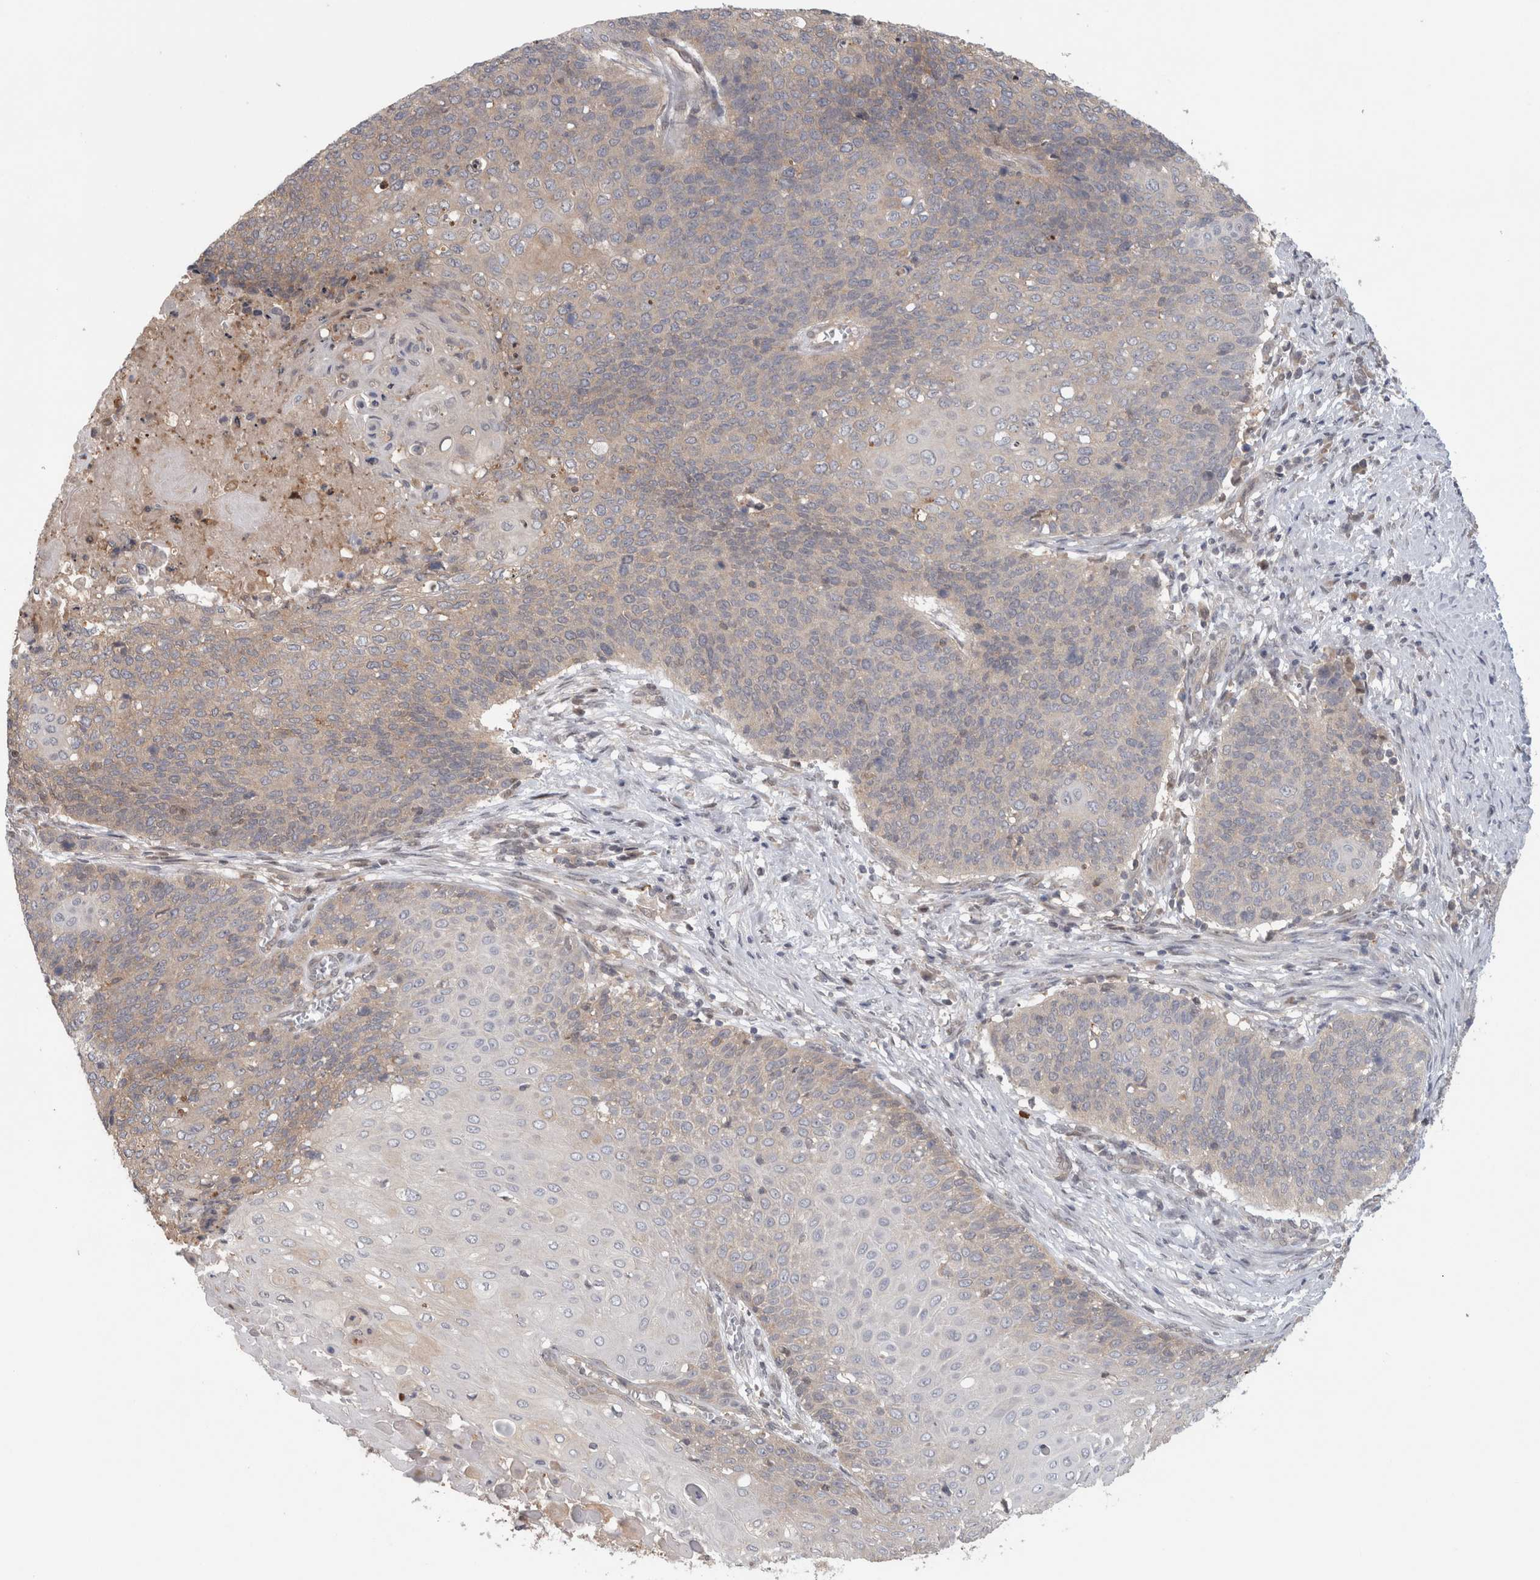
{"staining": {"intensity": "weak", "quantity": "<25%", "location": "cytoplasmic/membranous"}, "tissue": "cervical cancer", "cell_type": "Tumor cells", "image_type": "cancer", "snomed": [{"axis": "morphology", "description": "Squamous cell carcinoma, NOS"}, {"axis": "topography", "description": "Cervix"}], "caption": "This histopathology image is of cervical cancer (squamous cell carcinoma) stained with immunohistochemistry to label a protein in brown with the nuclei are counter-stained blue. There is no staining in tumor cells. (DAB immunohistochemistry (IHC) with hematoxylin counter stain).", "gene": "PIGP", "patient": {"sex": "female", "age": 39}}